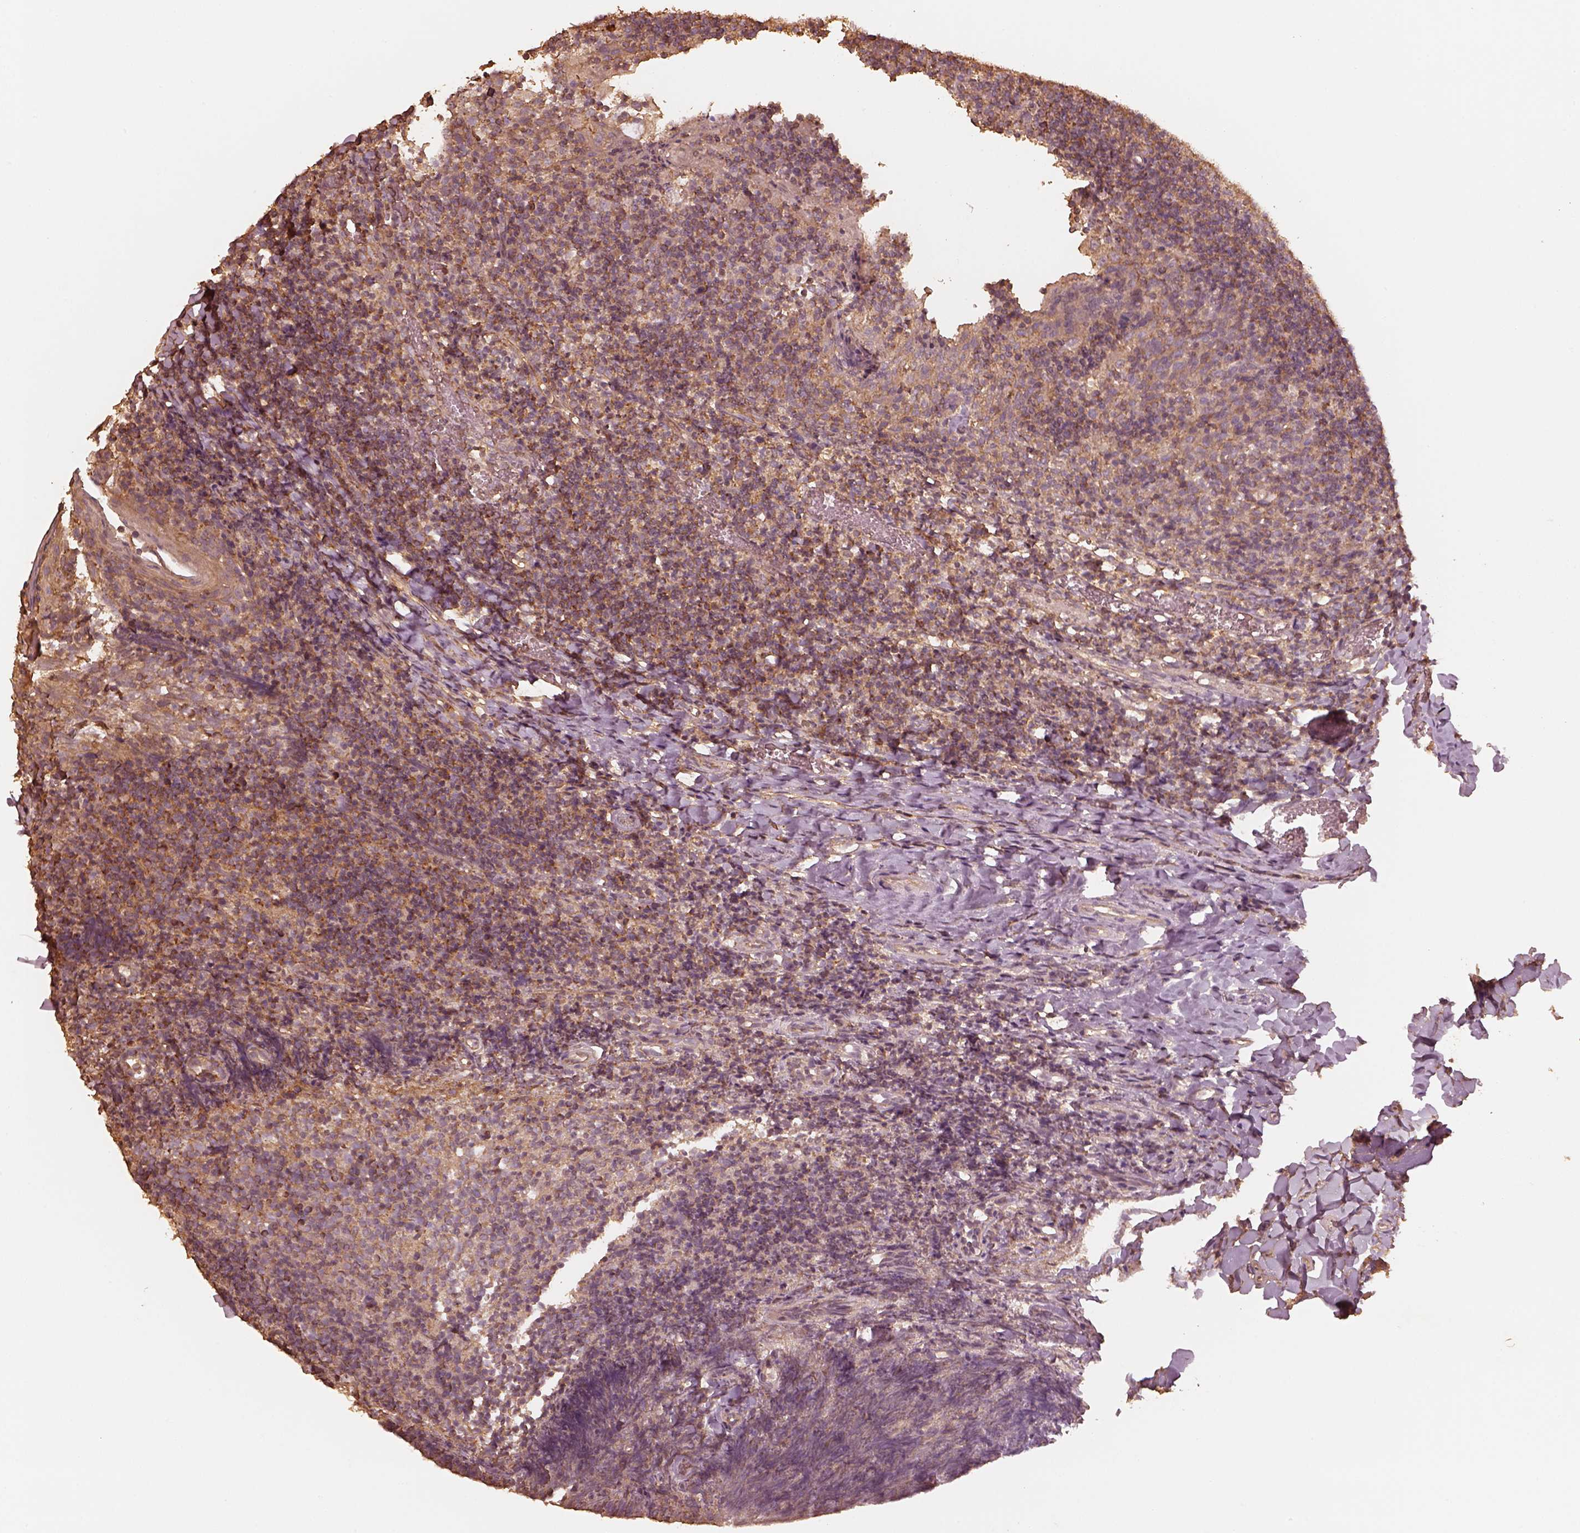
{"staining": {"intensity": "moderate", "quantity": "25%-75%", "location": "cytoplasmic/membranous"}, "tissue": "tonsil", "cell_type": "Non-germinal center cells", "image_type": "normal", "snomed": [{"axis": "morphology", "description": "Normal tissue, NOS"}, {"axis": "topography", "description": "Tonsil"}], "caption": "Immunohistochemical staining of benign human tonsil shows moderate cytoplasmic/membranous protein positivity in approximately 25%-75% of non-germinal center cells.", "gene": "WDR7", "patient": {"sex": "female", "age": 10}}